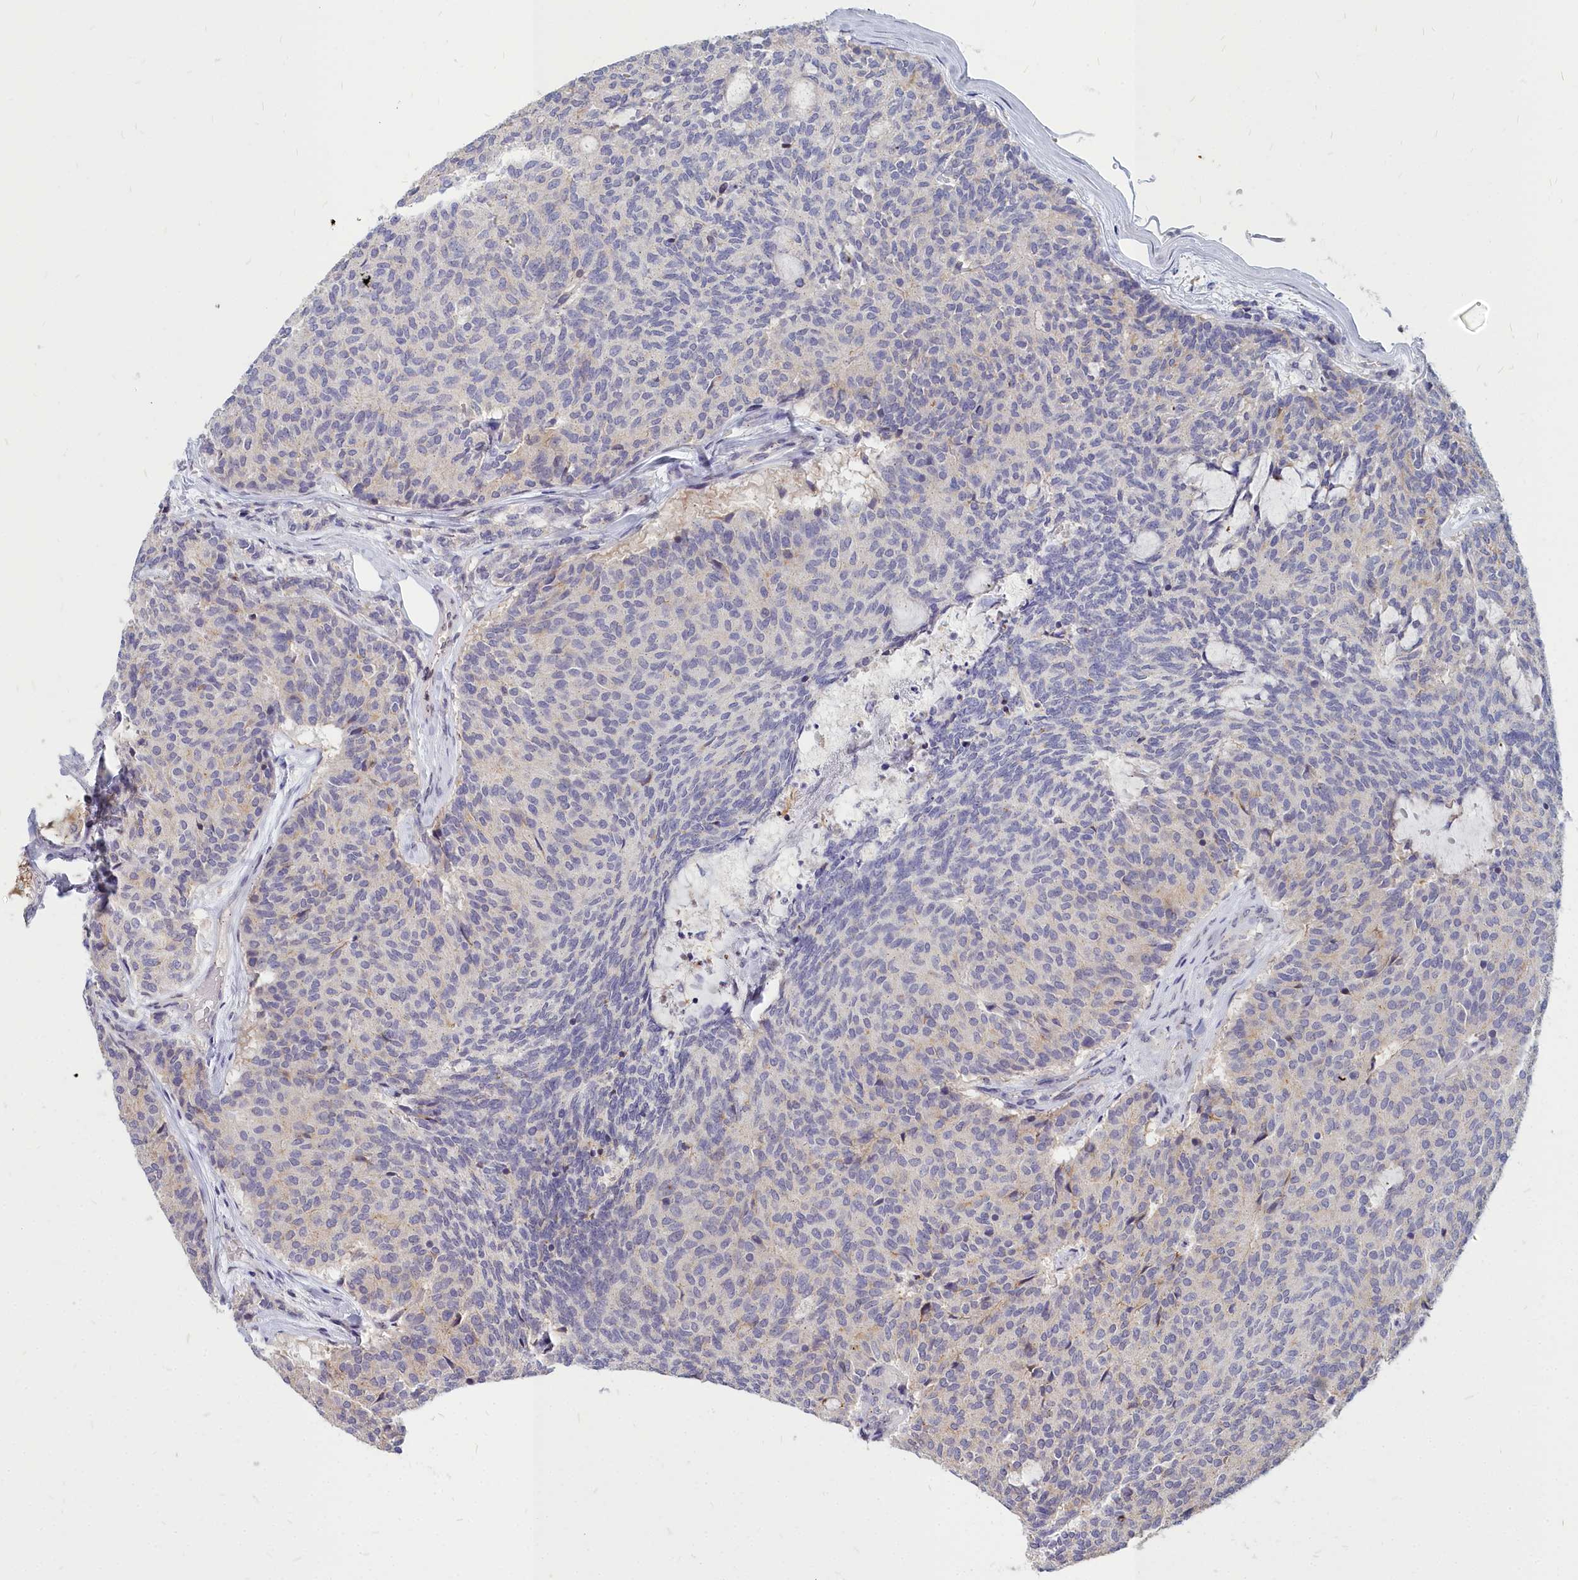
{"staining": {"intensity": "negative", "quantity": "none", "location": "none"}, "tissue": "carcinoid", "cell_type": "Tumor cells", "image_type": "cancer", "snomed": [{"axis": "morphology", "description": "Carcinoid, malignant, NOS"}, {"axis": "topography", "description": "Pancreas"}], "caption": "Human carcinoid (malignant) stained for a protein using immunohistochemistry (IHC) reveals no positivity in tumor cells.", "gene": "NOXA1", "patient": {"sex": "female", "age": 54}}